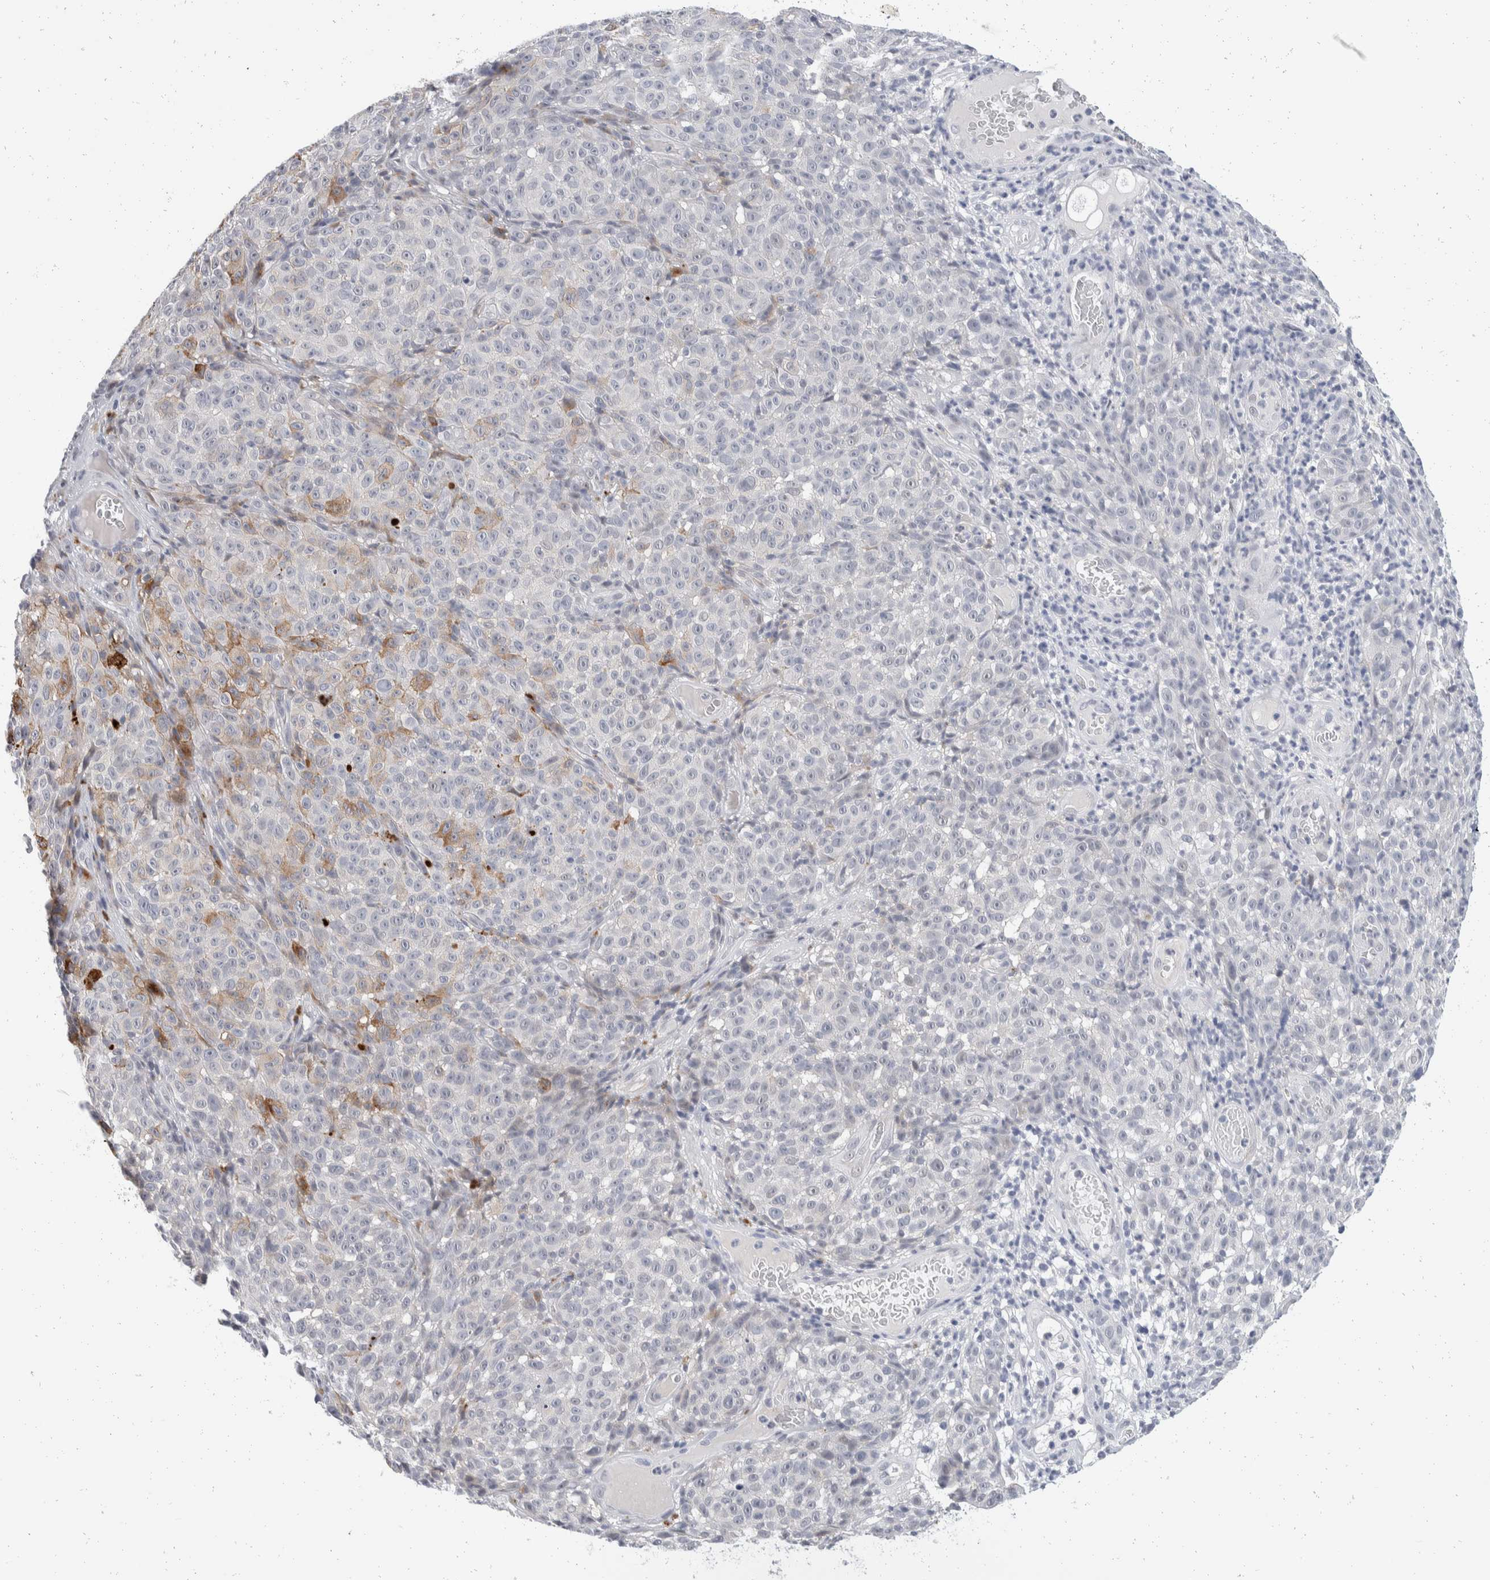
{"staining": {"intensity": "weak", "quantity": "<25%", "location": "cytoplasmic/membranous"}, "tissue": "melanoma", "cell_type": "Tumor cells", "image_type": "cancer", "snomed": [{"axis": "morphology", "description": "Malignant melanoma, NOS"}, {"axis": "topography", "description": "Skin"}], "caption": "A histopathology image of human malignant melanoma is negative for staining in tumor cells.", "gene": "CATSPERD", "patient": {"sex": "female", "age": 82}}